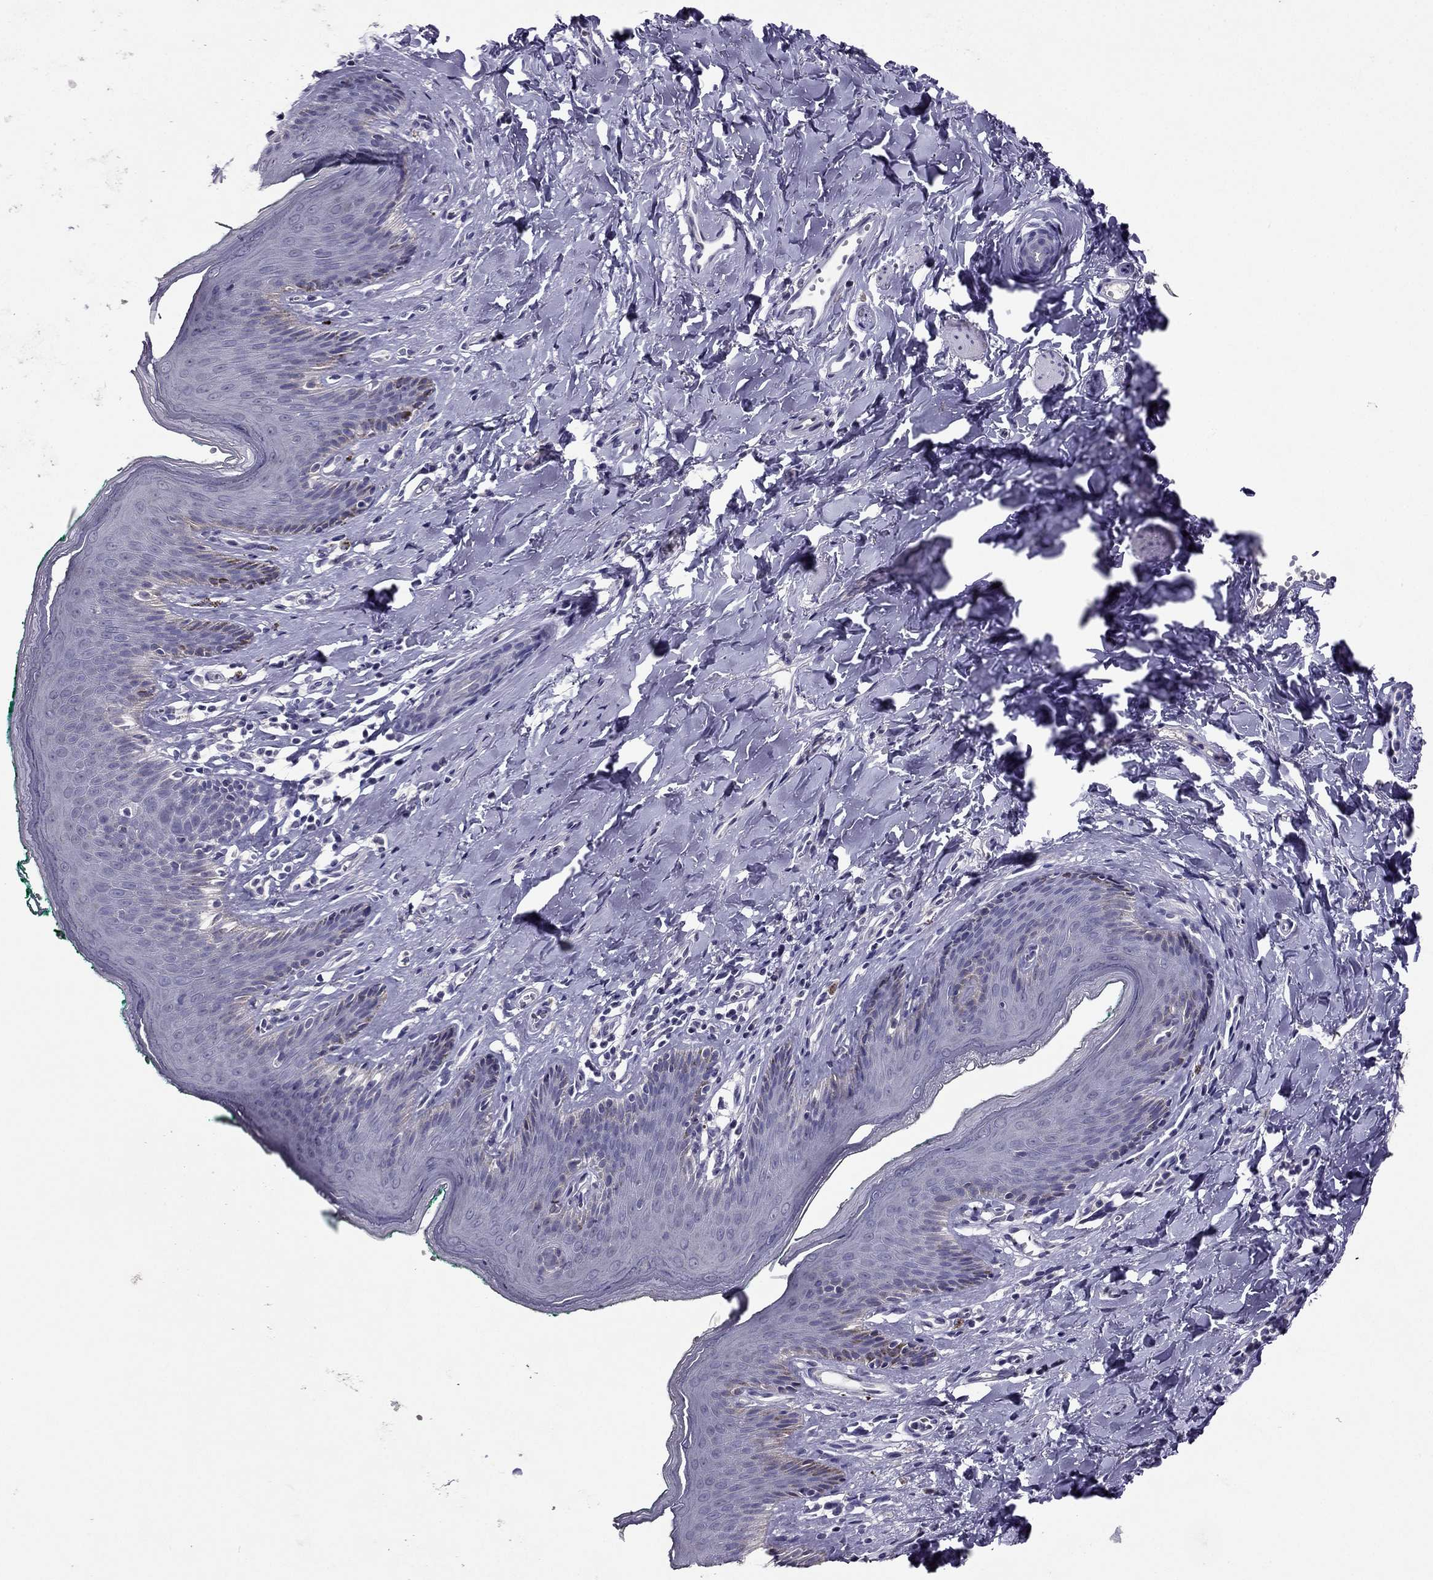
{"staining": {"intensity": "negative", "quantity": "none", "location": "none"}, "tissue": "skin", "cell_type": "Epidermal cells", "image_type": "normal", "snomed": [{"axis": "morphology", "description": "Normal tissue, NOS"}, {"axis": "topography", "description": "Vulva"}], "caption": "Human skin stained for a protein using immunohistochemistry reveals no positivity in epidermal cells.", "gene": "RHO", "patient": {"sex": "female", "age": 66}}